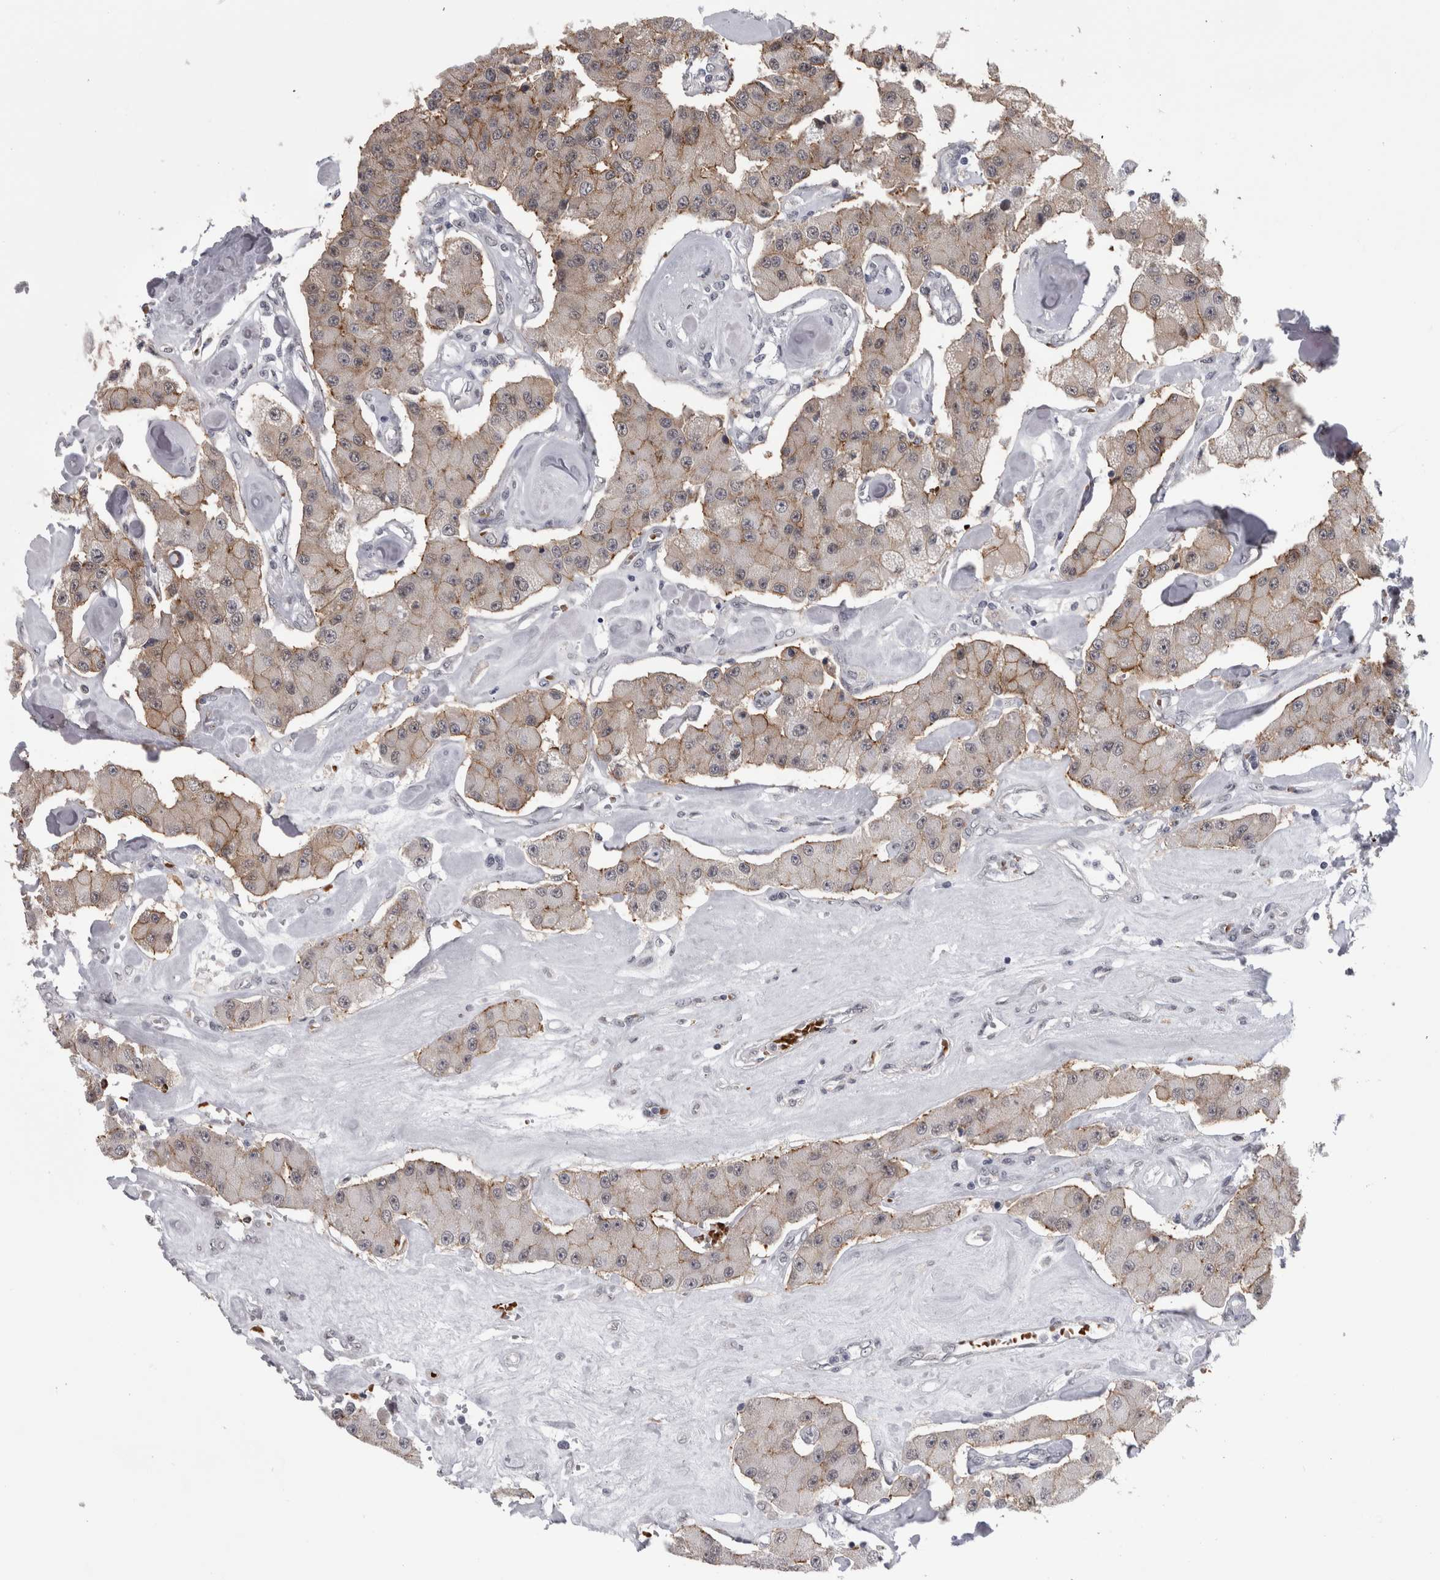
{"staining": {"intensity": "negative", "quantity": "none", "location": "none"}, "tissue": "carcinoid", "cell_type": "Tumor cells", "image_type": "cancer", "snomed": [{"axis": "morphology", "description": "Carcinoid, malignant, NOS"}, {"axis": "topography", "description": "Pancreas"}], "caption": "An immunohistochemistry micrograph of malignant carcinoid is shown. There is no staining in tumor cells of malignant carcinoid. (DAB (3,3'-diaminobenzidine) immunohistochemistry (IHC) visualized using brightfield microscopy, high magnification).", "gene": "PEBP4", "patient": {"sex": "male", "age": 41}}